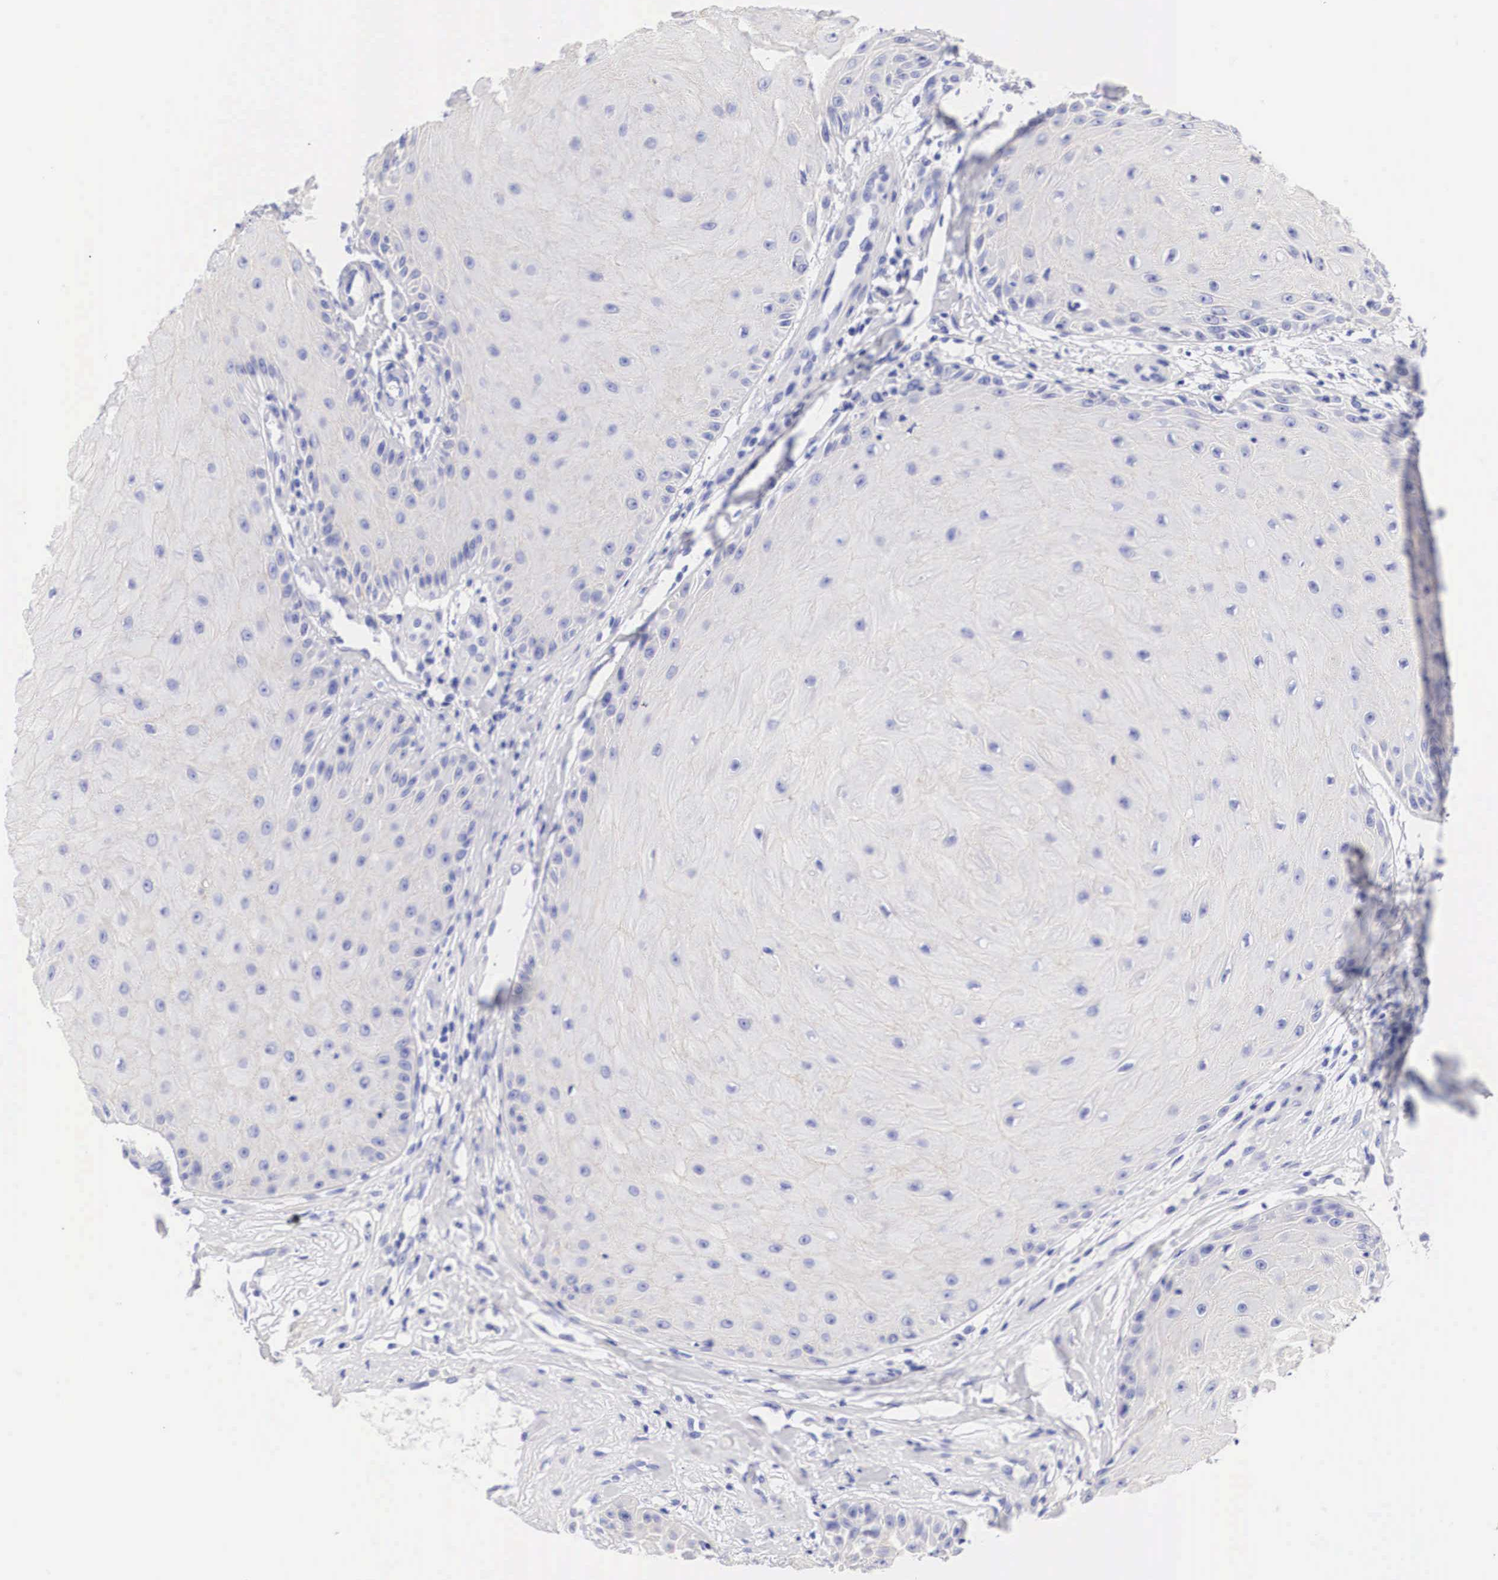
{"staining": {"intensity": "negative", "quantity": "none", "location": "none"}, "tissue": "skin cancer", "cell_type": "Tumor cells", "image_type": "cancer", "snomed": [{"axis": "morphology", "description": "Squamous cell carcinoma, NOS"}, {"axis": "topography", "description": "Skin"}], "caption": "This is an immunohistochemistry histopathology image of human skin cancer (squamous cell carcinoma). There is no staining in tumor cells.", "gene": "ERBB2", "patient": {"sex": "male", "age": 57}}